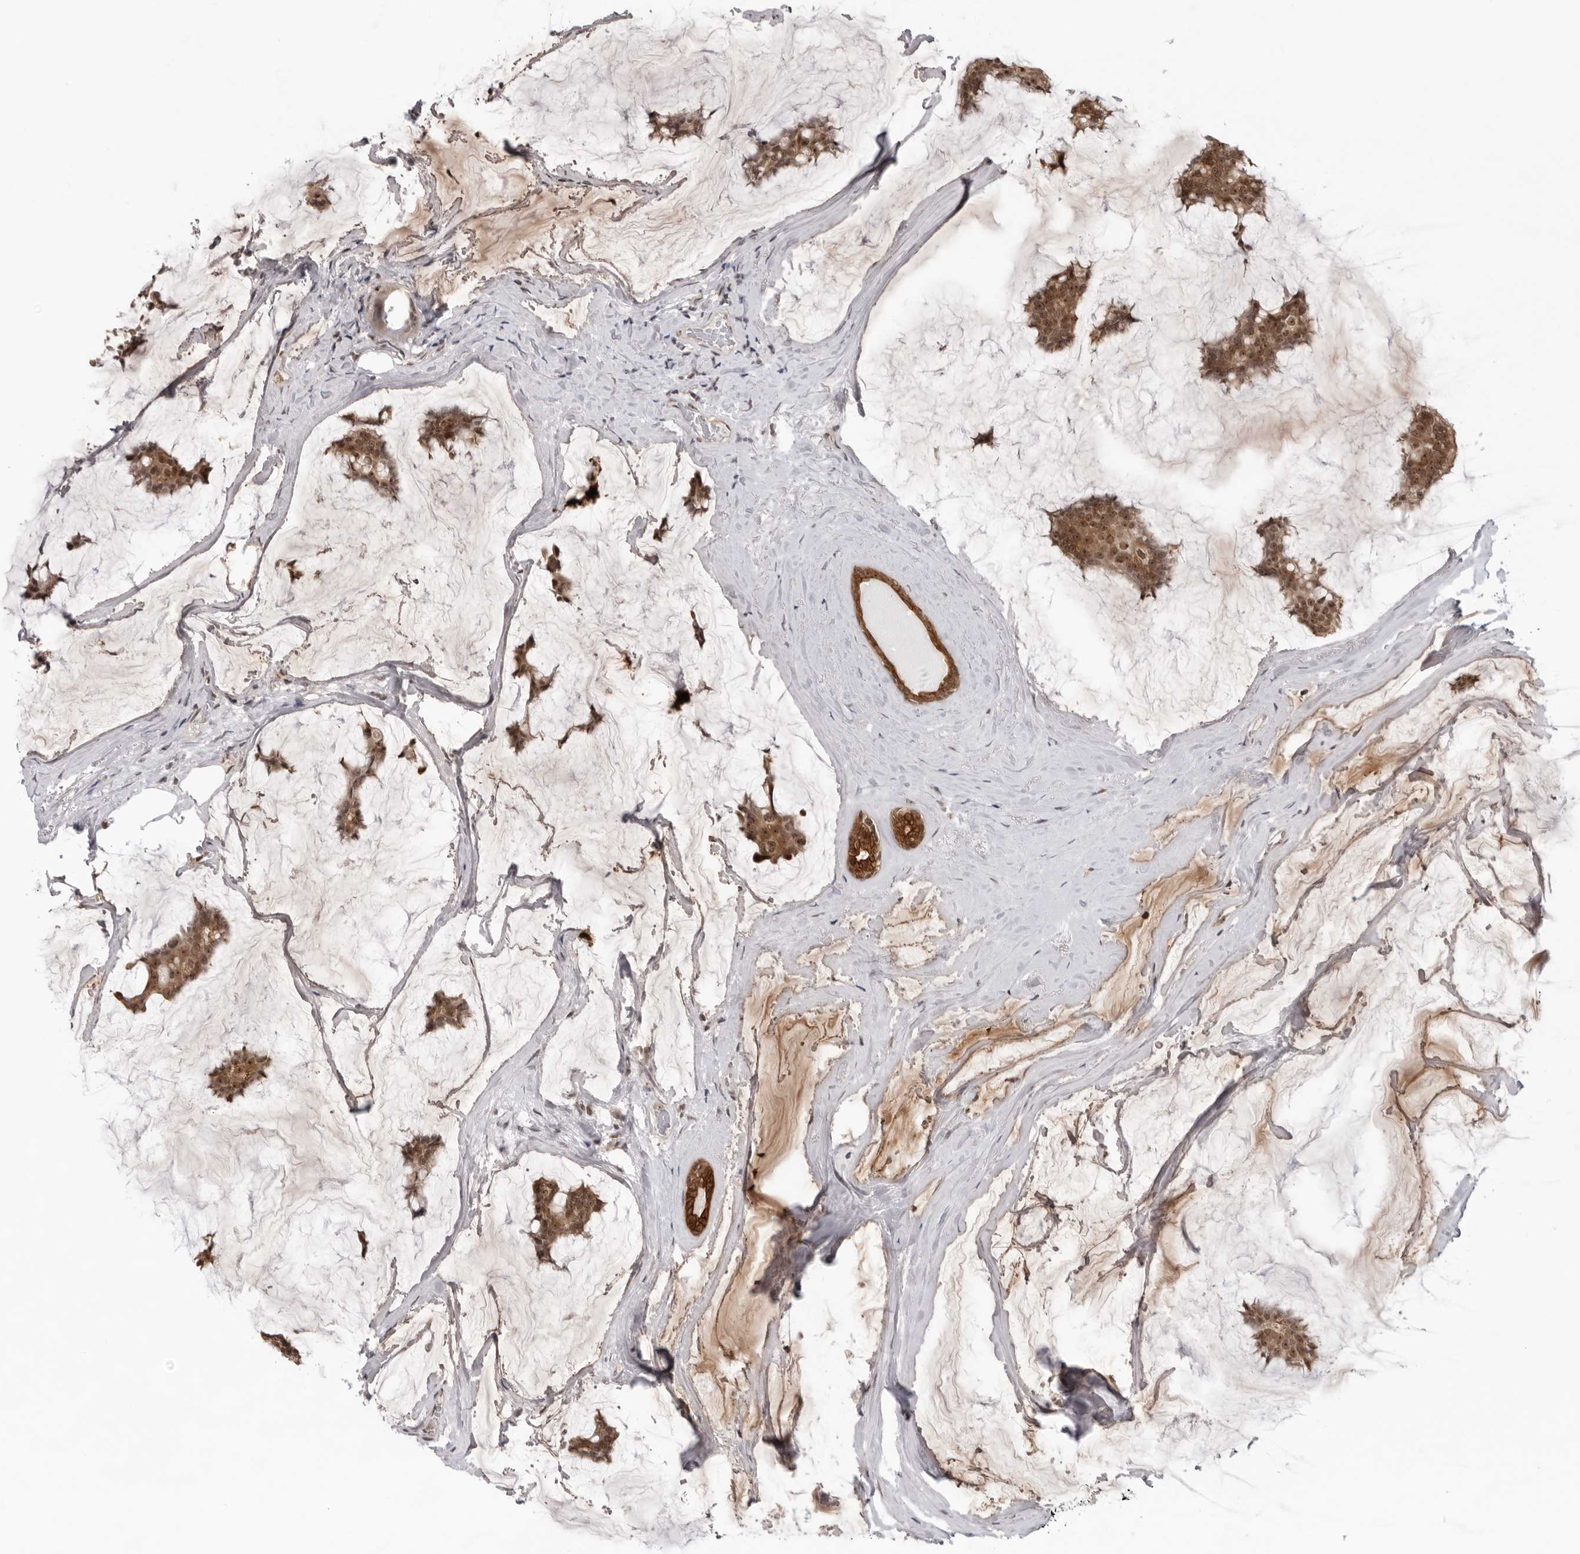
{"staining": {"intensity": "moderate", "quantity": ">75%", "location": "cytoplasmic/membranous,nuclear"}, "tissue": "breast cancer", "cell_type": "Tumor cells", "image_type": "cancer", "snomed": [{"axis": "morphology", "description": "Duct carcinoma"}, {"axis": "topography", "description": "Breast"}], "caption": "Invasive ductal carcinoma (breast) was stained to show a protein in brown. There is medium levels of moderate cytoplasmic/membranous and nuclear positivity in approximately >75% of tumor cells. The protein is stained brown, and the nuclei are stained in blue (DAB (3,3'-diaminobenzidine) IHC with brightfield microscopy, high magnification).", "gene": "EXOSC10", "patient": {"sex": "female", "age": 93}}